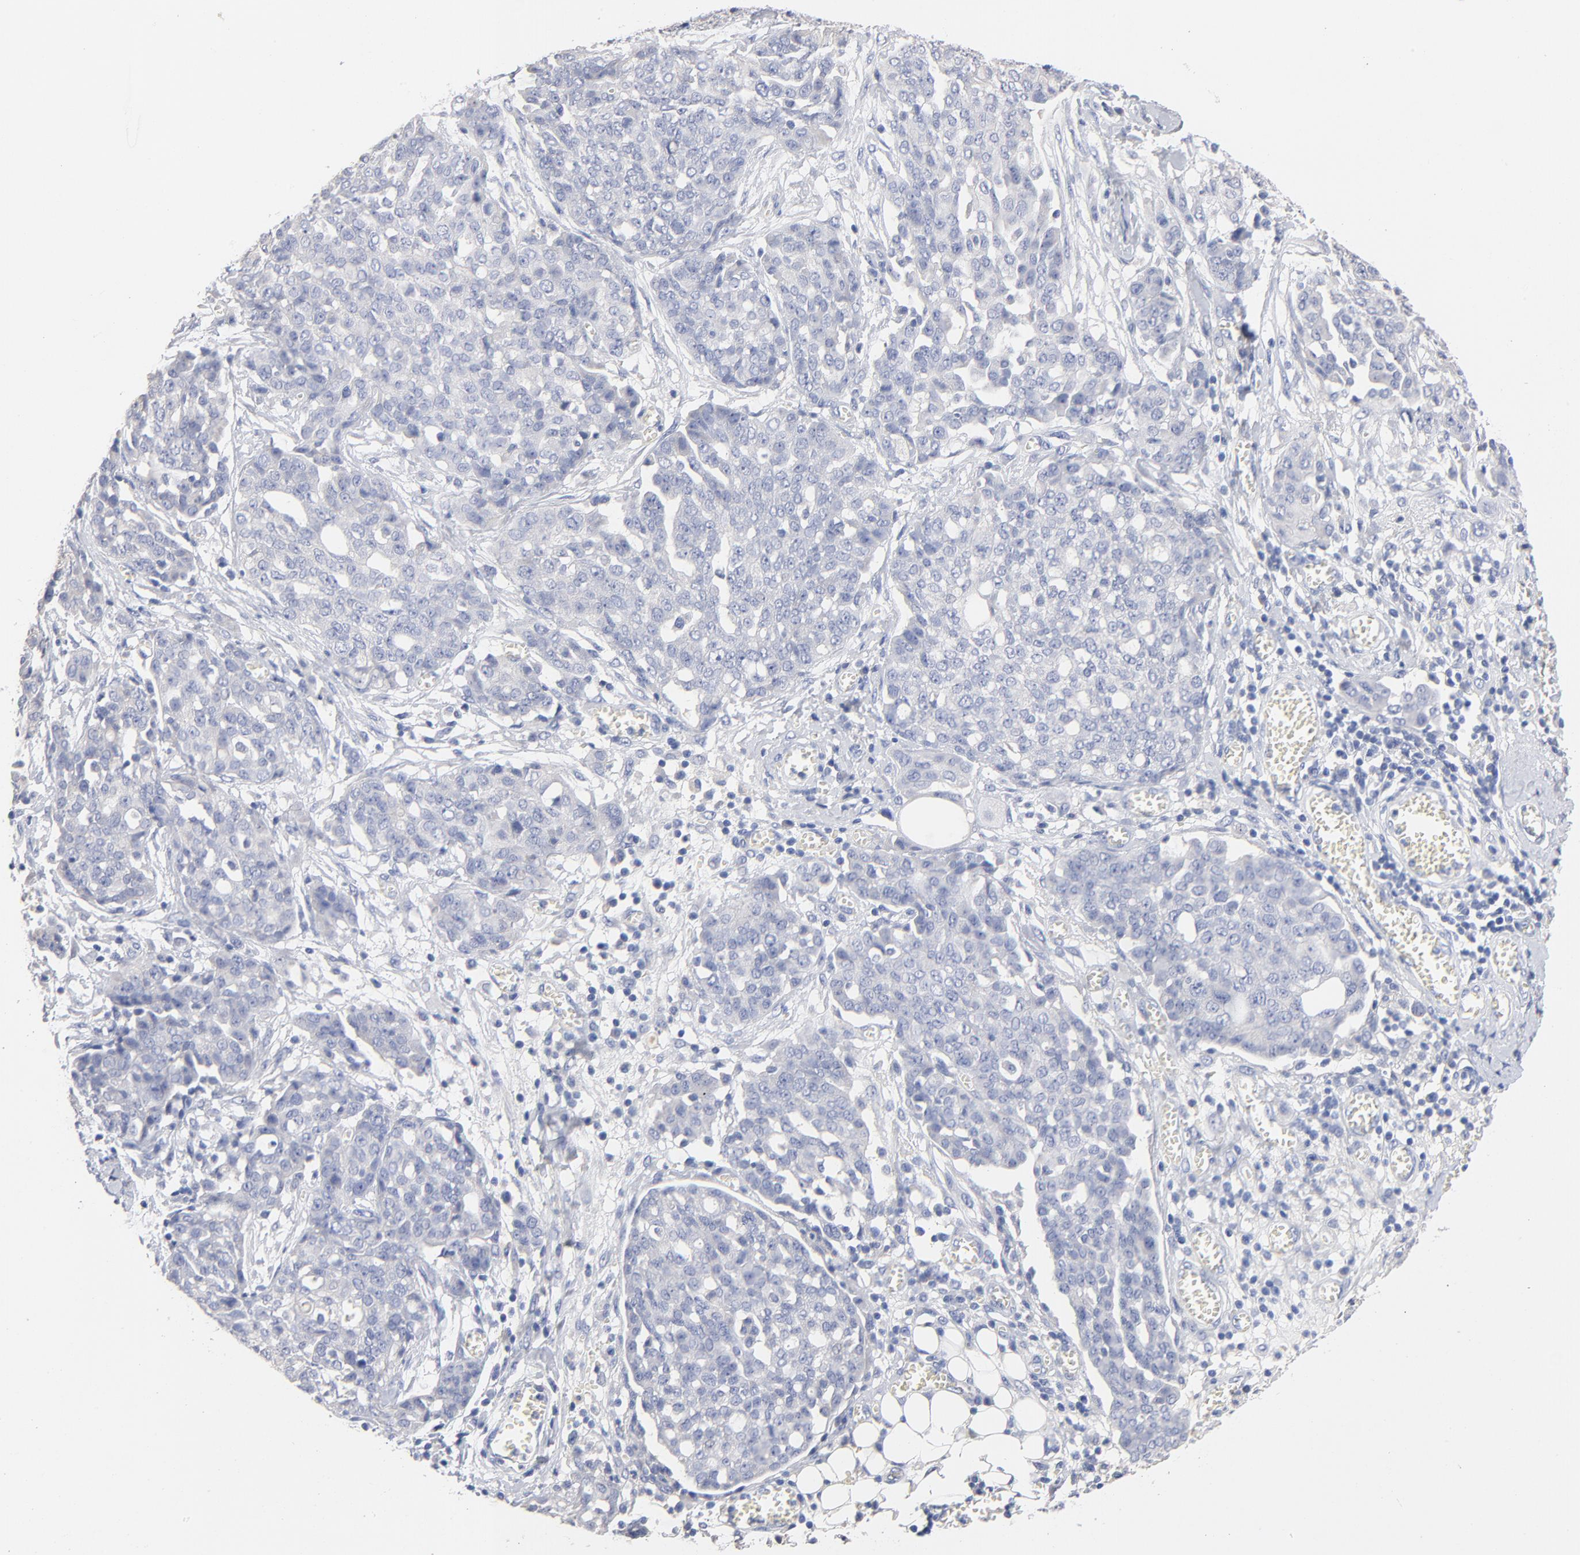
{"staining": {"intensity": "negative", "quantity": "none", "location": "none"}, "tissue": "ovarian cancer", "cell_type": "Tumor cells", "image_type": "cancer", "snomed": [{"axis": "morphology", "description": "Cystadenocarcinoma, serous, NOS"}, {"axis": "topography", "description": "Soft tissue"}, {"axis": "topography", "description": "Ovary"}], "caption": "DAB (3,3'-diaminobenzidine) immunohistochemical staining of serous cystadenocarcinoma (ovarian) reveals no significant staining in tumor cells.", "gene": "CPS1", "patient": {"sex": "female", "age": 57}}